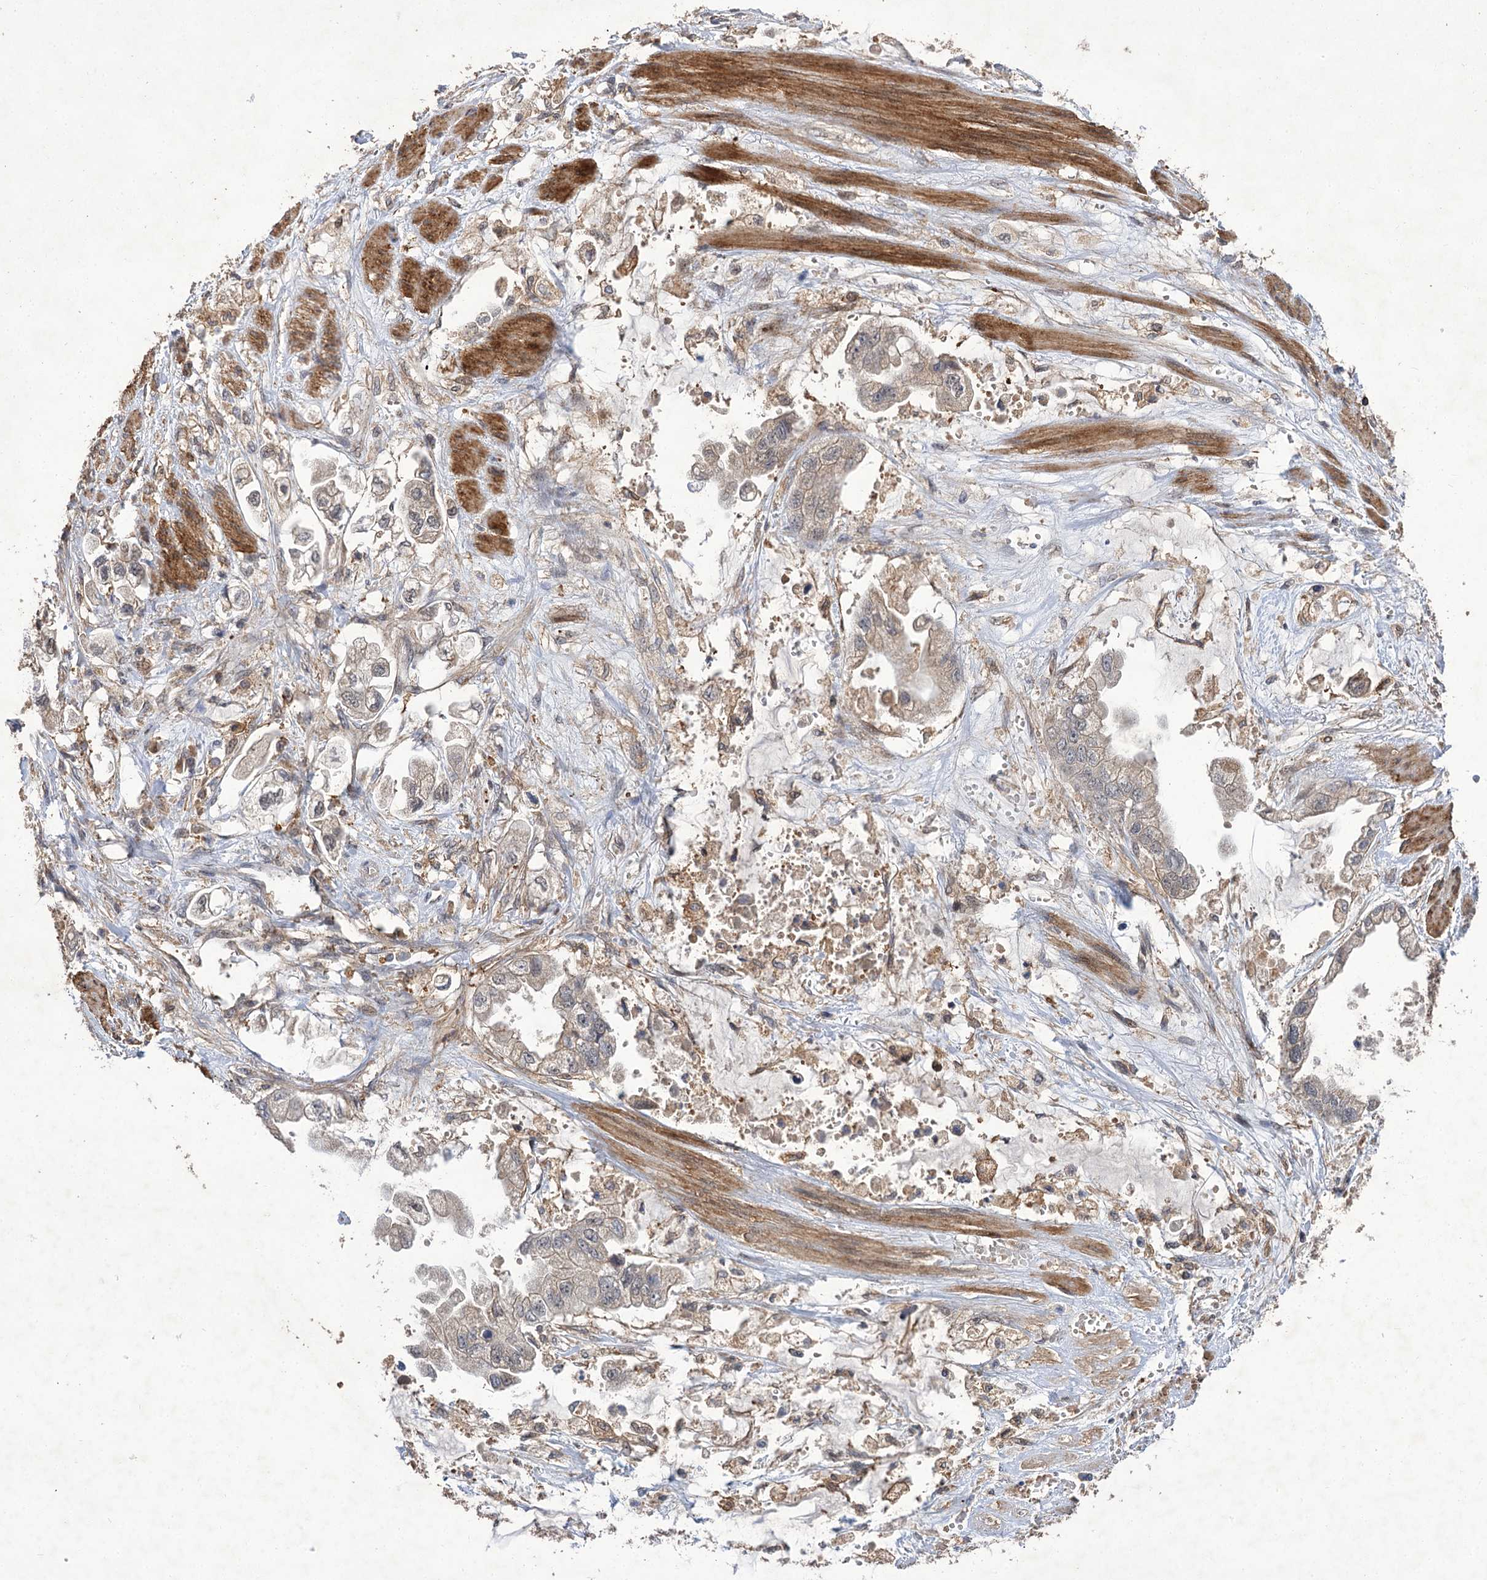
{"staining": {"intensity": "negative", "quantity": "none", "location": "none"}, "tissue": "stomach cancer", "cell_type": "Tumor cells", "image_type": "cancer", "snomed": [{"axis": "morphology", "description": "Adenocarcinoma, NOS"}, {"axis": "topography", "description": "Stomach"}], "caption": "Immunohistochemistry photomicrograph of neoplastic tissue: human stomach cancer (adenocarcinoma) stained with DAB (3,3'-diaminobenzidine) reveals no significant protein staining in tumor cells.", "gene": "FBXW8", "patient": {"sex": "male", "age": 62}}